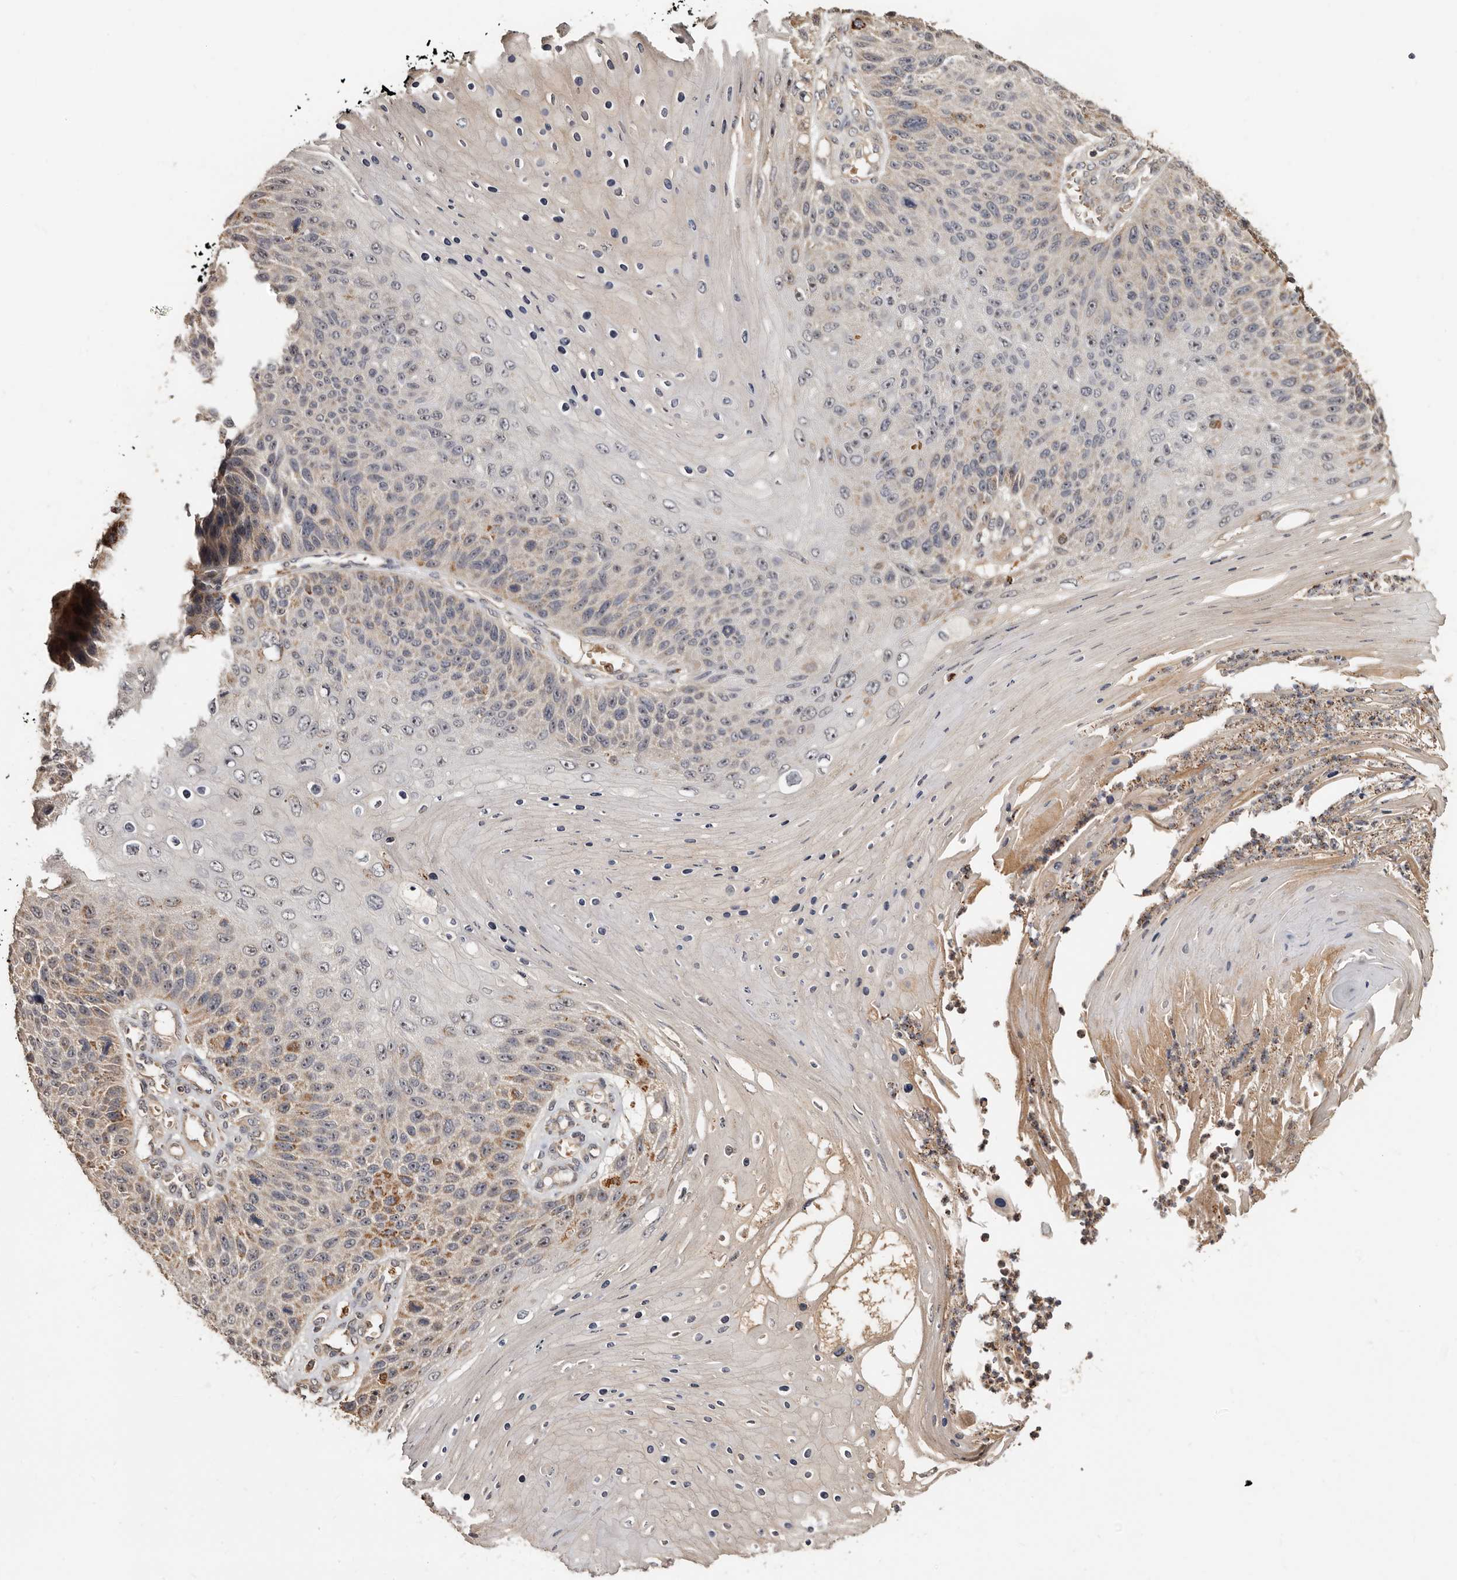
{"staining": {"intensity": "moderate", "quantity": "25%-75%", "location": "cytoplasmic/membranous"}, "tissue": "skin cancer", "cell_type": "Tumor cells", "image_type": "cancer", "snomed": [{"axis": "morphology", "description": "Squamous cell carcinoma, NOS"}, {"axis": "topography", "description": "Skin"}], "caption": "This is an image of immunohistochemistry (IHC) staining of skin squamous cell carcinoma, which shows moderate expression in the cytoplasmic/membranous of tumor cells.", "gene": "AKAP7", "patient": {"sex": "female", "age": 88}}